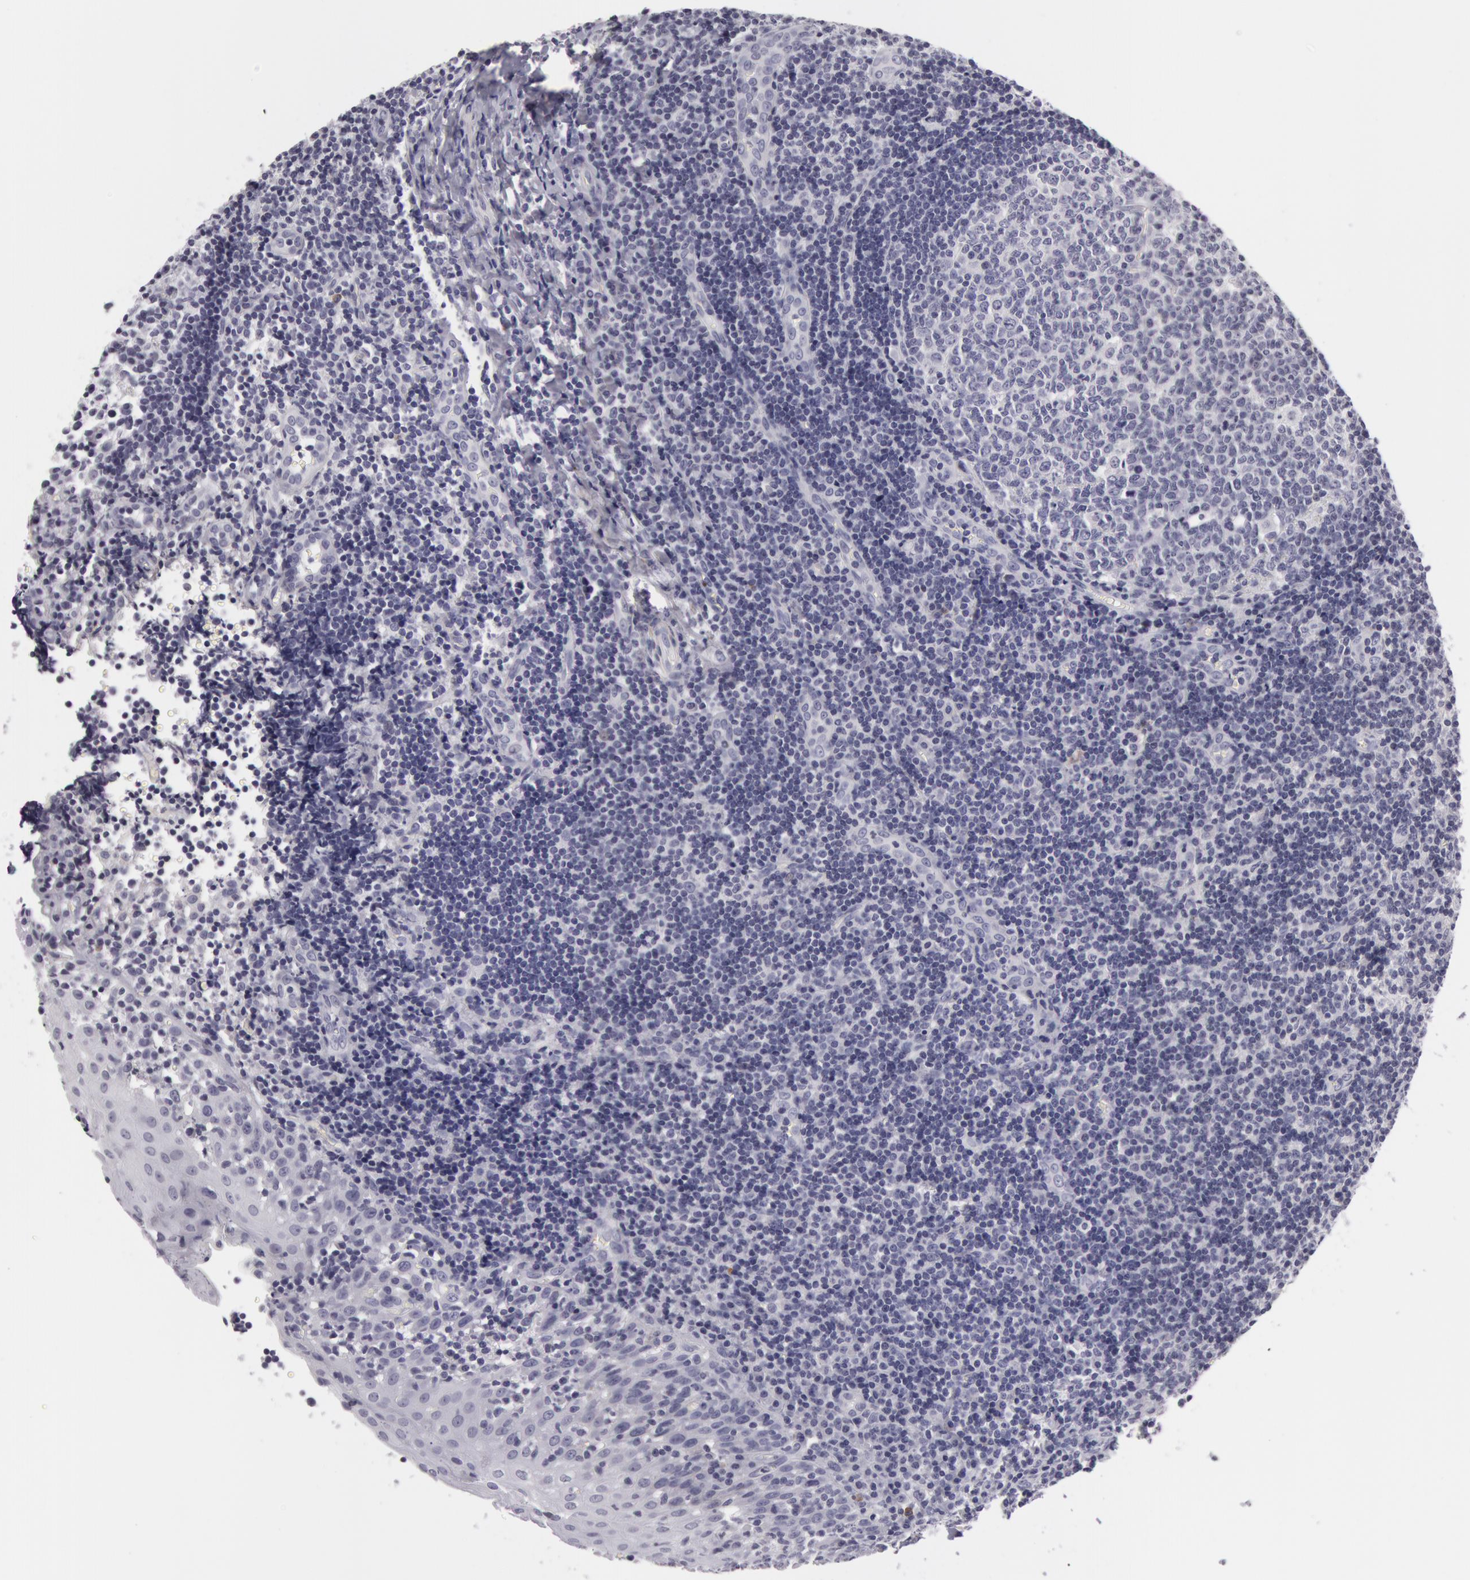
{"staining": {"intensity": "negative", "quantity": "none", "location": "none"}, "tissue": "tonsil", "cell_type": "Germinal center cells", "image_type": "normal", "snomed": [{"axis": "morphology", "description": "Normal tissue, NOS"}, {"axis": "topography", "description": "Tonsil"}], "caption": "This is an immunohistochemistry (IHC) photomicrograph of benign tonsil. There is no staining in germinal center cells.", "gene": "NLGN4X", "patient": {"sex": "female", "age": 41}}